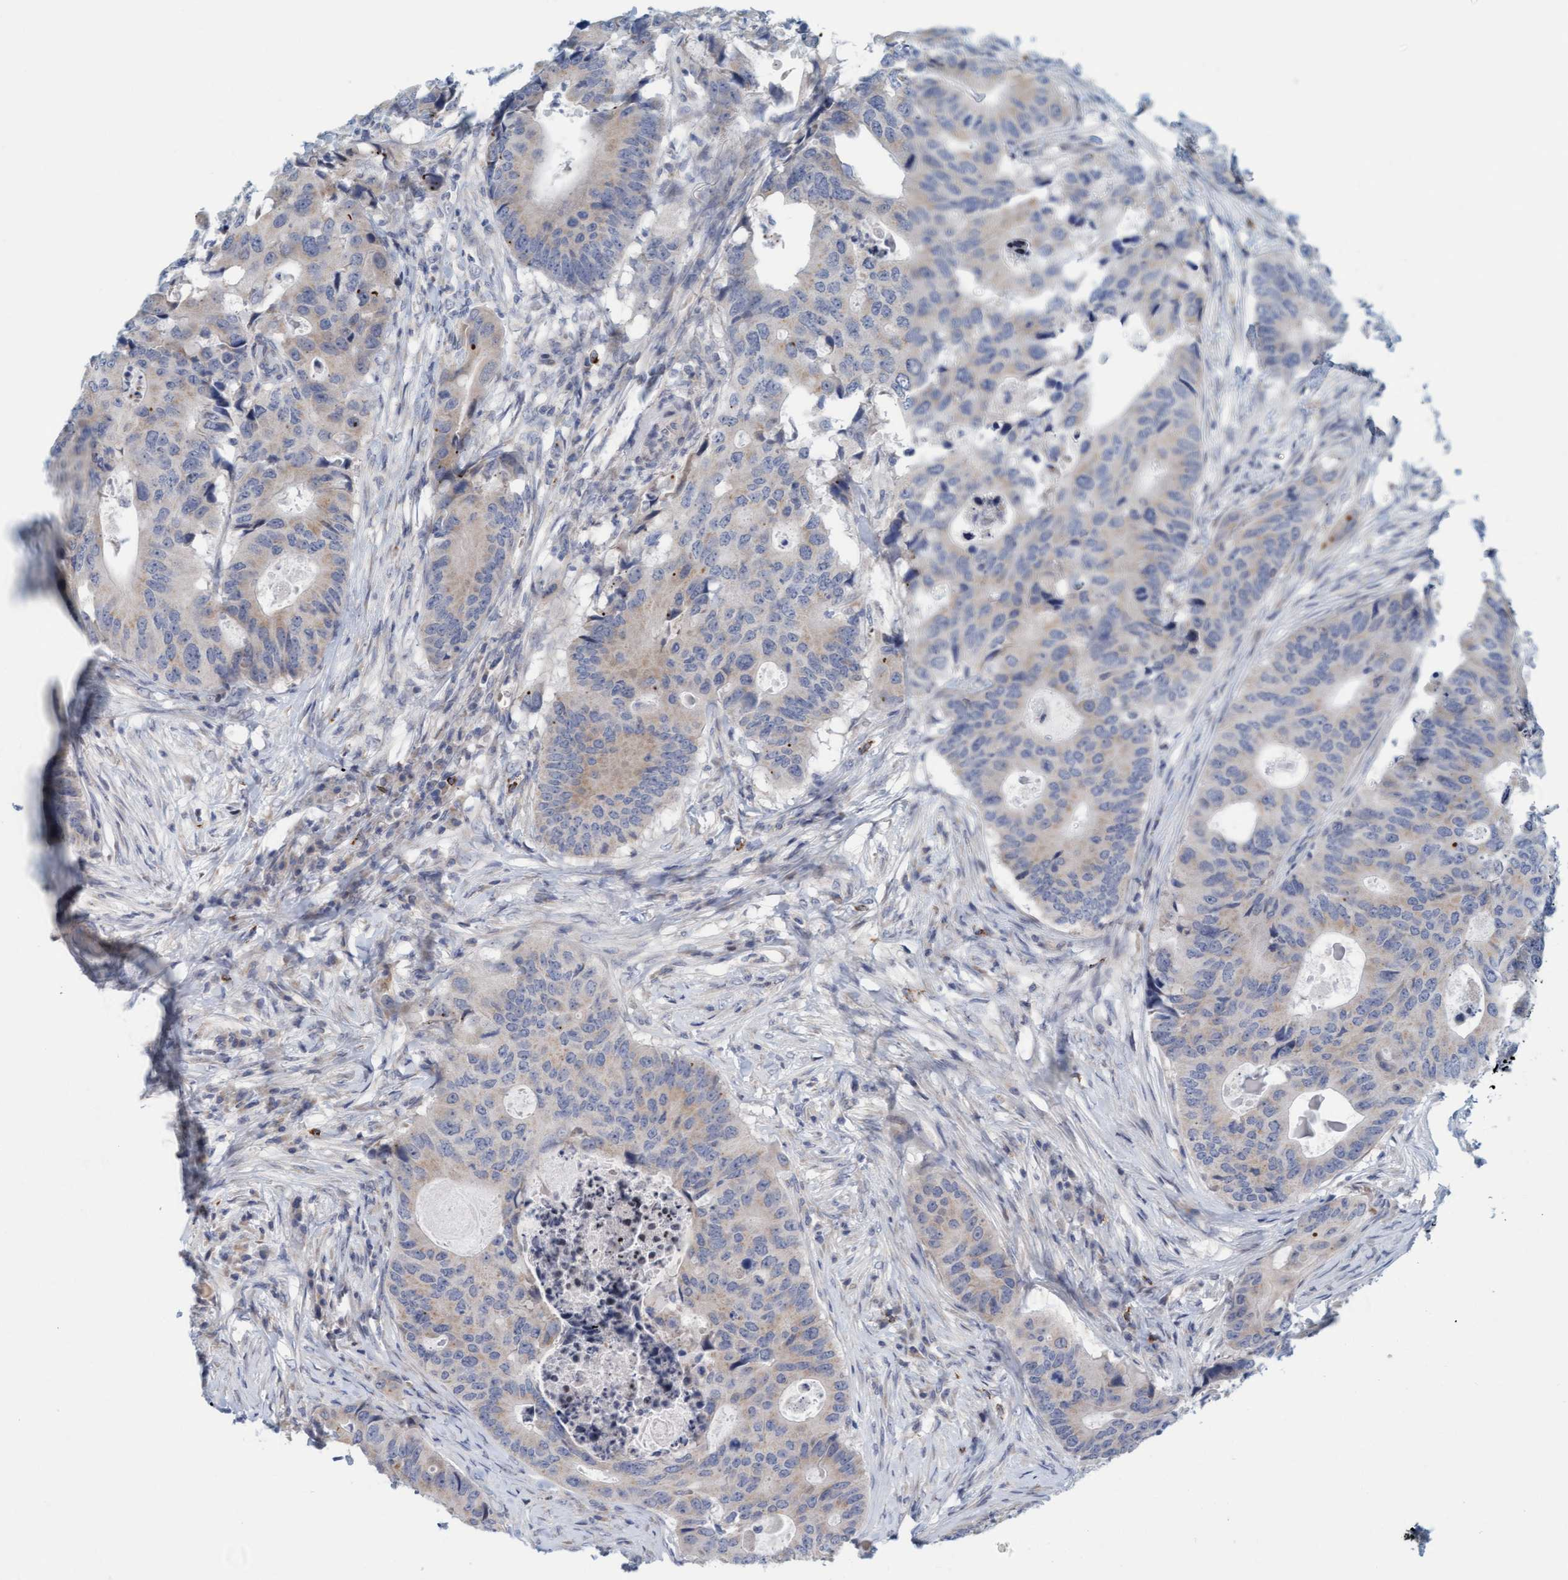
{"staining": {"intensity": "weak", "quantity": "<25%", "location": "cytoplasmic/membranous"}, "tissue": "colorectal cancer", "cell_type": "Tumor cells", "image_type": "cancer", "snomed": [{"axis": "morphology", "description": "Adenocarcinoma, NOS"}, {"axis": "topography", "description": "Colon"}], "caption": "High magnification brightfield microscopy of colorectal cancer stained with DAB (3,3'-diaminobenzidine) (brown) and counterstained with hematoxylin (blue): tumor cells show no significant expression.", "gene": "ZC3H3", "patient": {"sex": "male", "age": 71}}